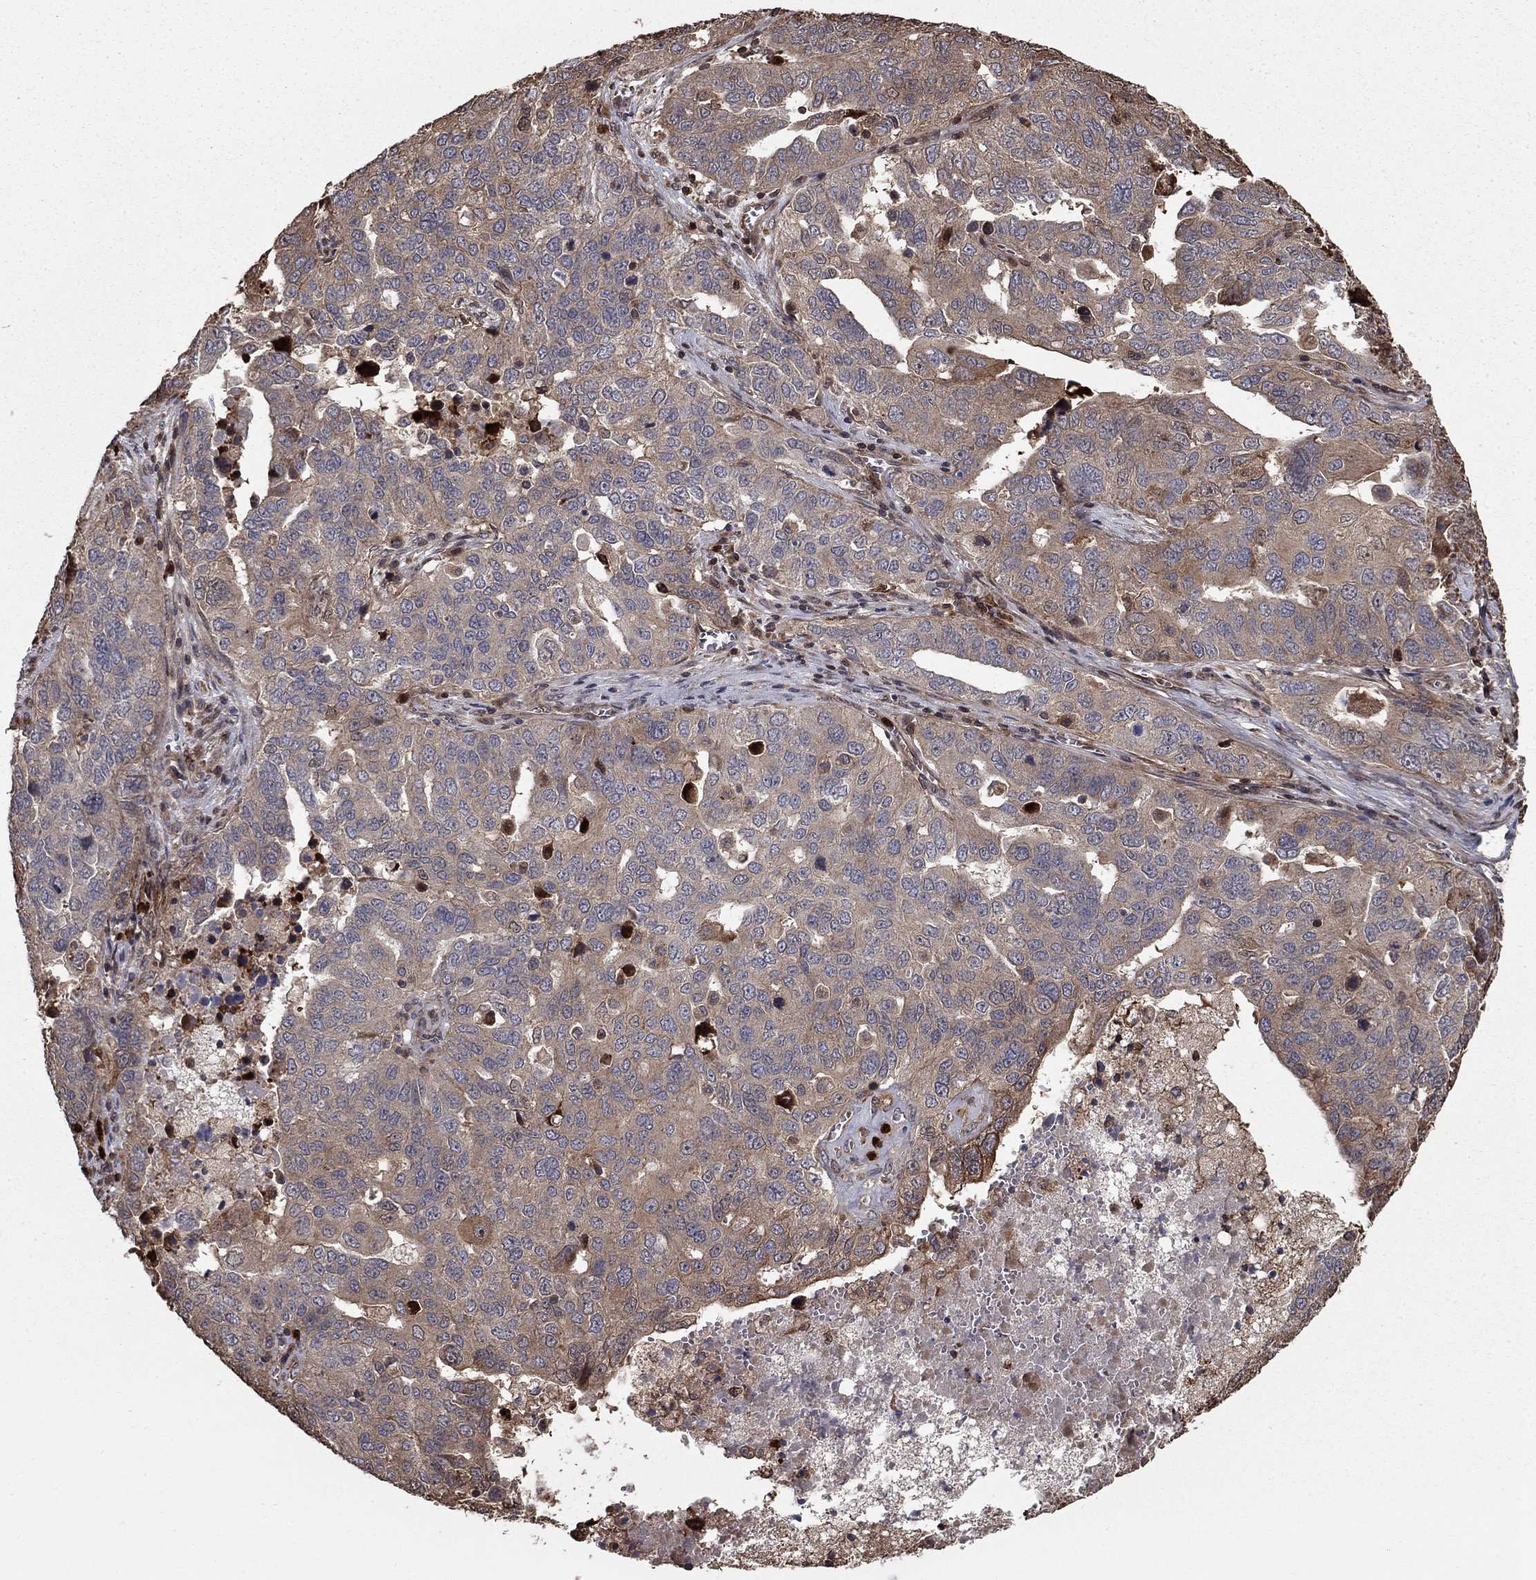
{"staining": {"intensity": "weak", "quantity": "<25%", "location": "cytoplasmic/membranous"}, "tissue": "ovarian cancer", "cell_type": "Tumor cells", "image_type": "cancer", "snomed": [{"axis": "morphology", "description": "Carcinoma, endometroid"}, {"axis": "topography", "description": "Soft tissue"}, {"axis": "topography", "description": "Ovary"}], "caption": "IHC of endometroid carcinoma (ovarian) reveals no staining in tumor cells.", "gene": "GYG1", "patient": {"sex": "female", "age": 52}}